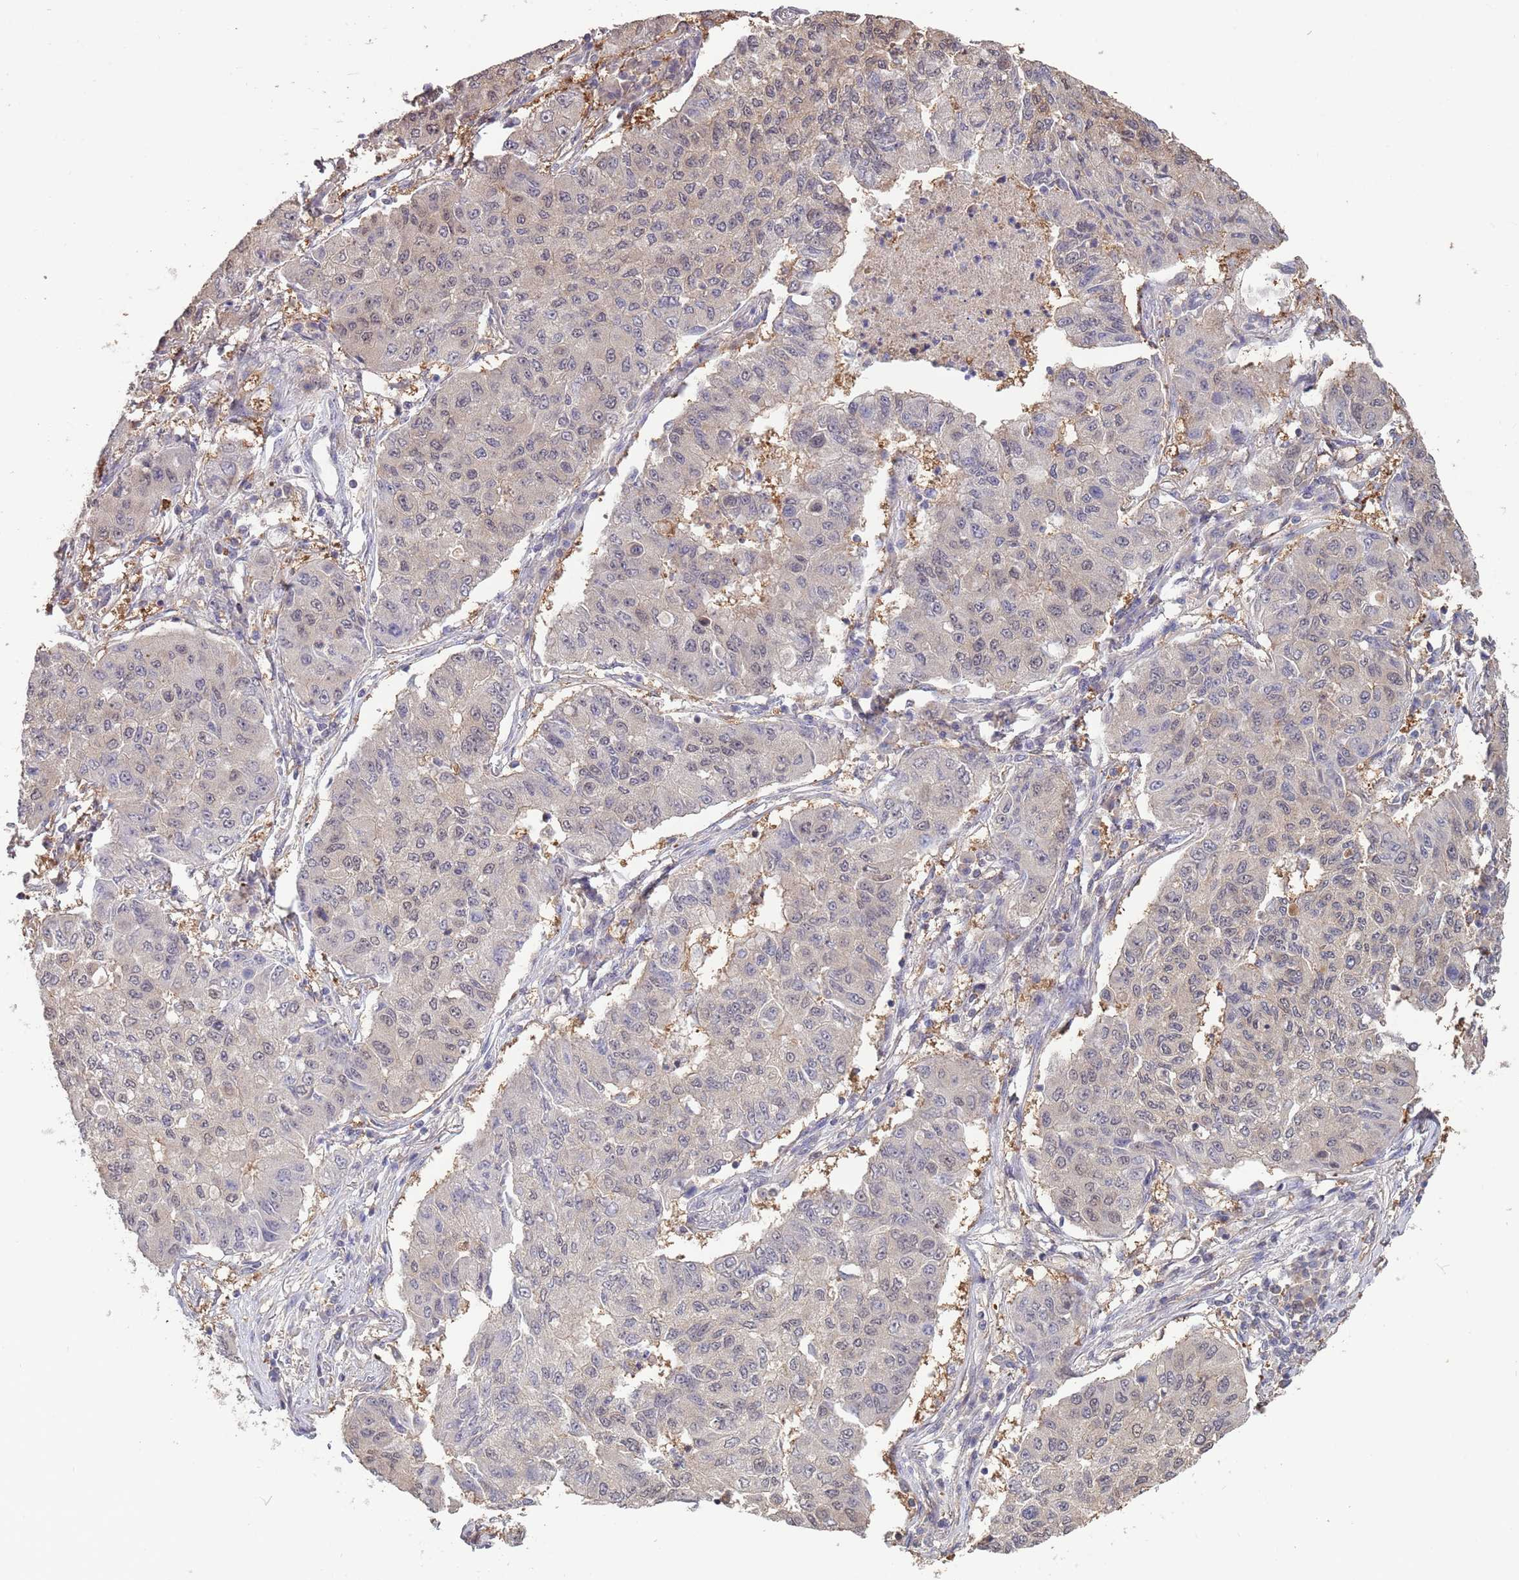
{"staining": {"intensity": "negative", "quantity": "none", "location": "none"}, "tissue": "lung cancer", "cell_type": "Tumor cells", "image_type": "cancer", "snomed": [{"axis": "morphology", "description": "Squamous cell carcinoma, NOS"}, {"axis": "topography", "description": "Lung"}], "caption": "Protein analysis of lung cancer (squamous cell carcinoma) exhibits no significant expression in tumor cells.", "gene": "SALL1", "patient": {"sex": "male", "age": 74}}